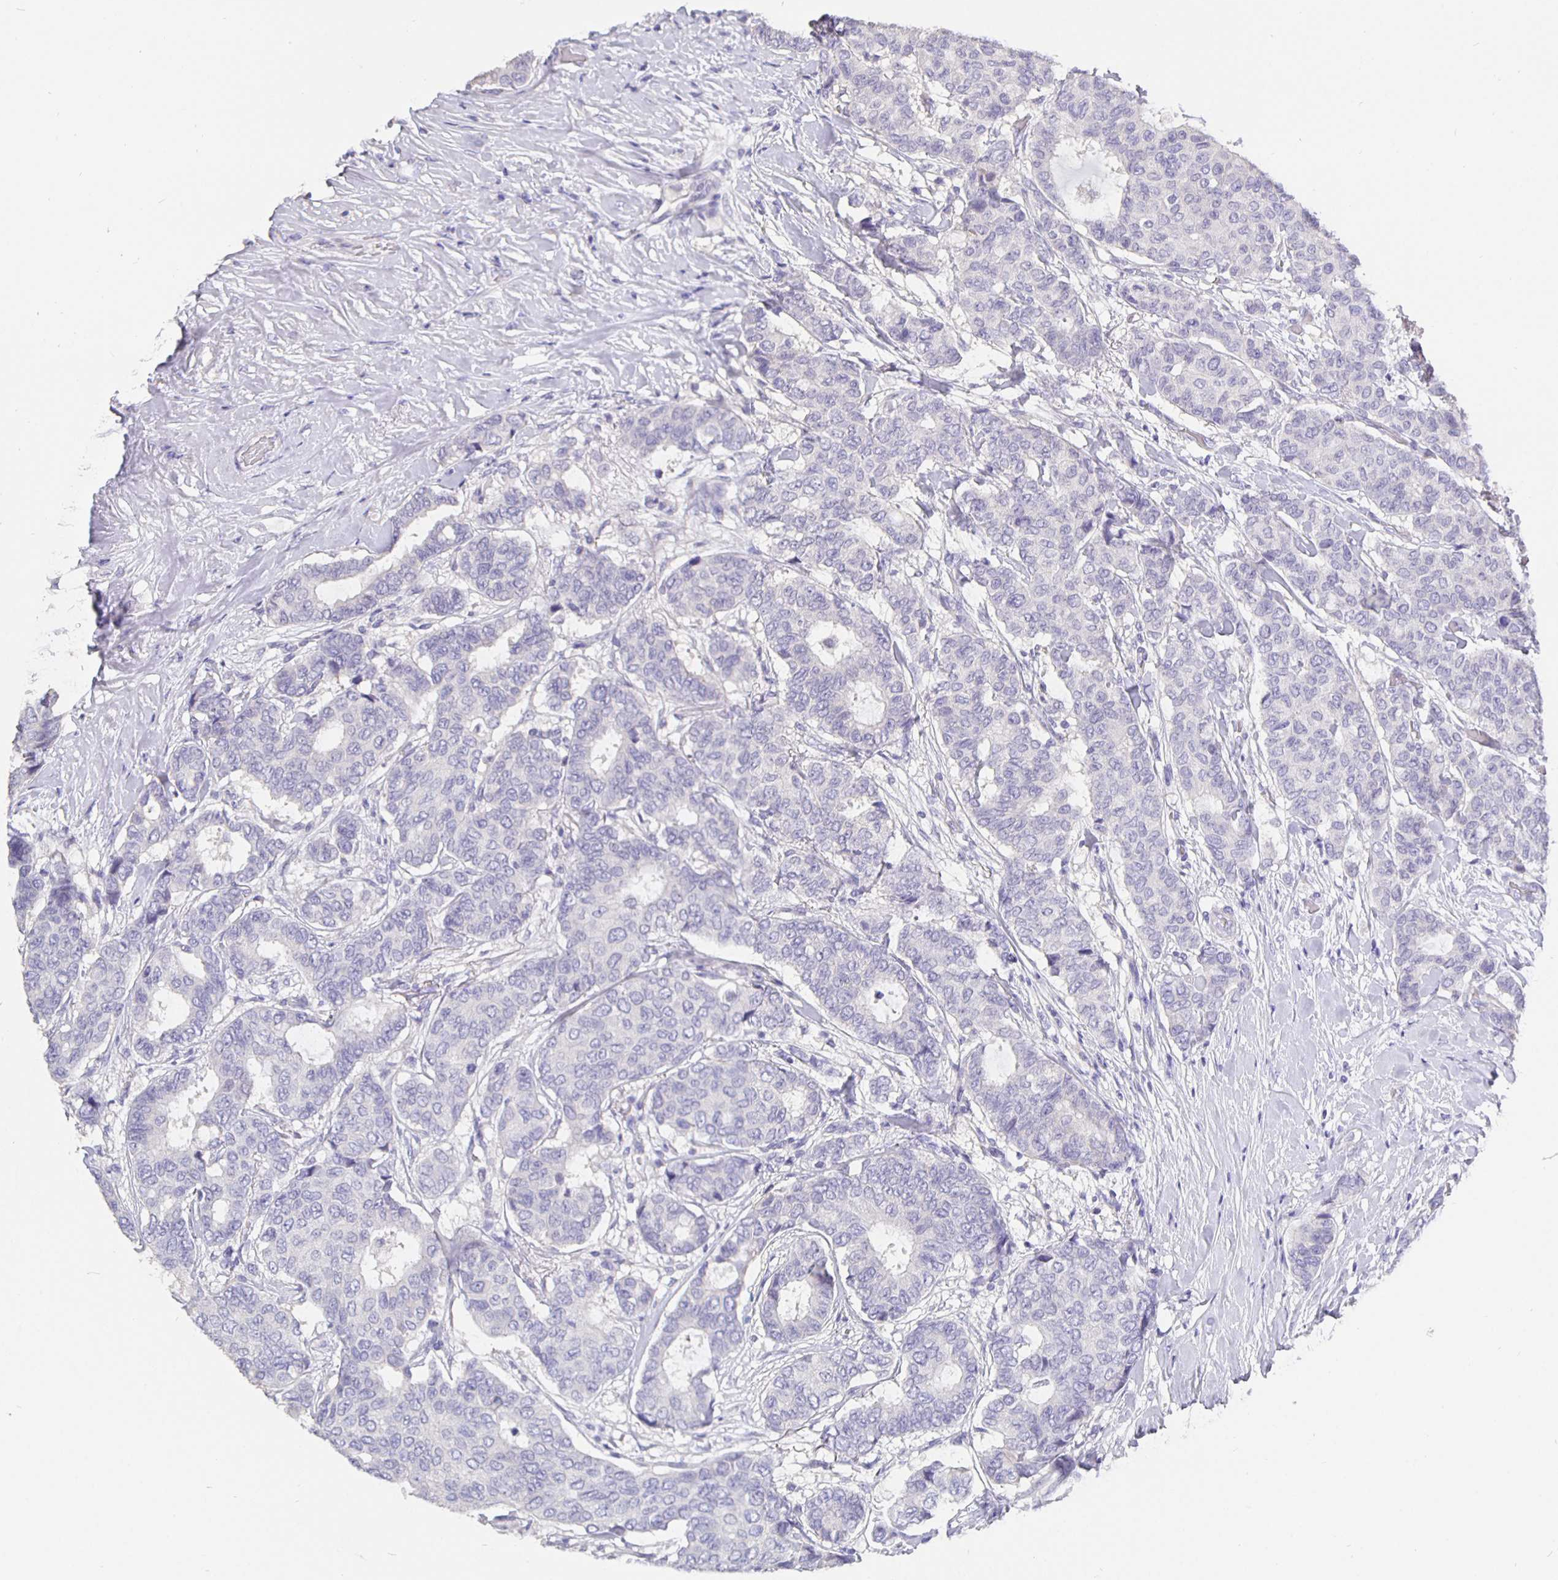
{"staining": {"intensity": "negative", "quantity": "none", "location": "none"}, "tissue": "breast cancer", "cell_type": "Tumor cells", "image_type": "cancer", "snomed": [{"axis": "morphology", "description": "Duct carcinoma"}, {"axis": "topography", "description": "Breast"}], "caption": "A micrograph of human breast cancer is negative for staining in tumor cells.", "gene": "CFAP74", "patient": {"sex": "female", "age": 75}}